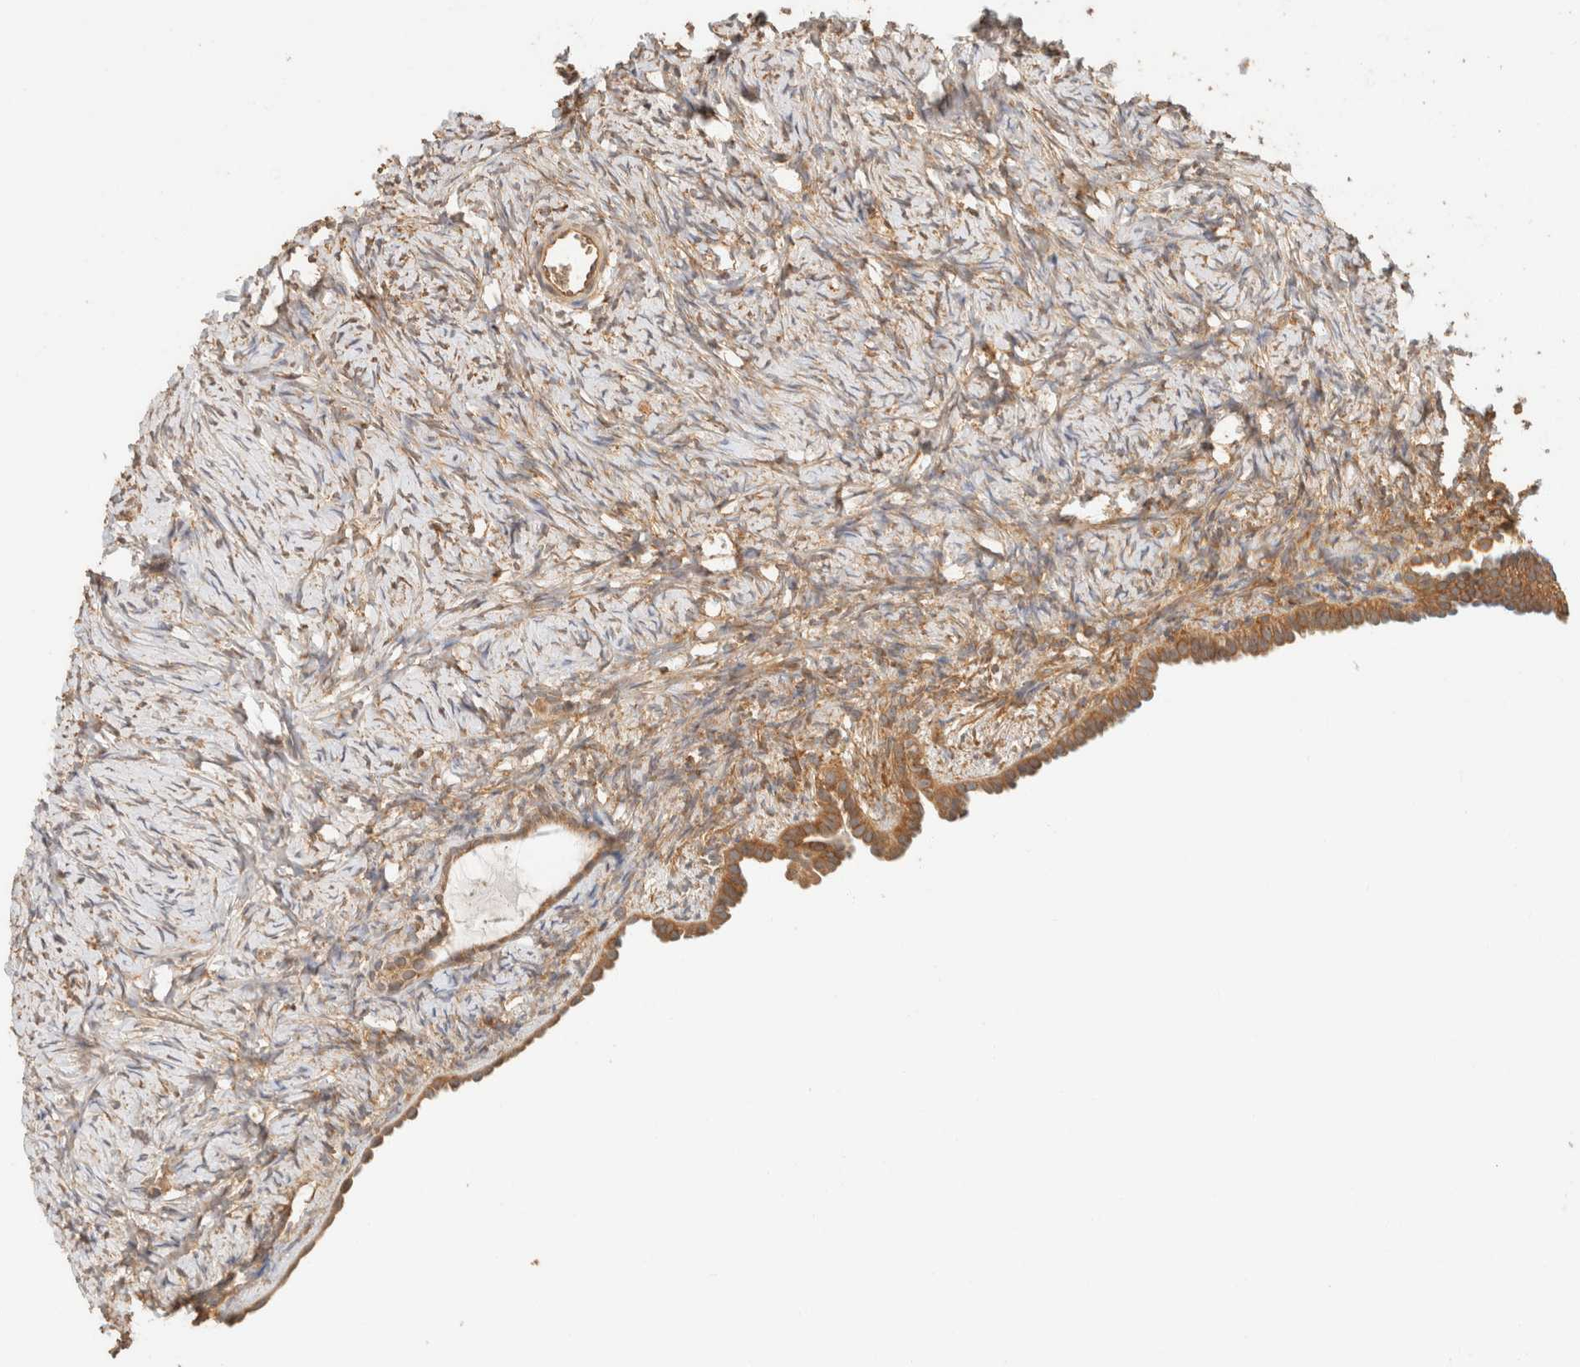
{"staining": {"intensity": "weak", "quantity": ">75%", "location": "cytoplasmic/membranous"}, "tissue": "ovary", "cell_type": "Ovarian stroma cells", "image_type": "normal", "snomed": [{"axis": "morphology", "description": "Normal tissue, NOS"}, {"axis": "topography", "description": "Ovary"}], "caption": "Protein expression analysis of normal ovary reveals weak cytoplasmic/membranous expression in about >75% of ovarian stroma cells.", "gene": "TACC1", "patient": {"sex": "female", "age": 33}}